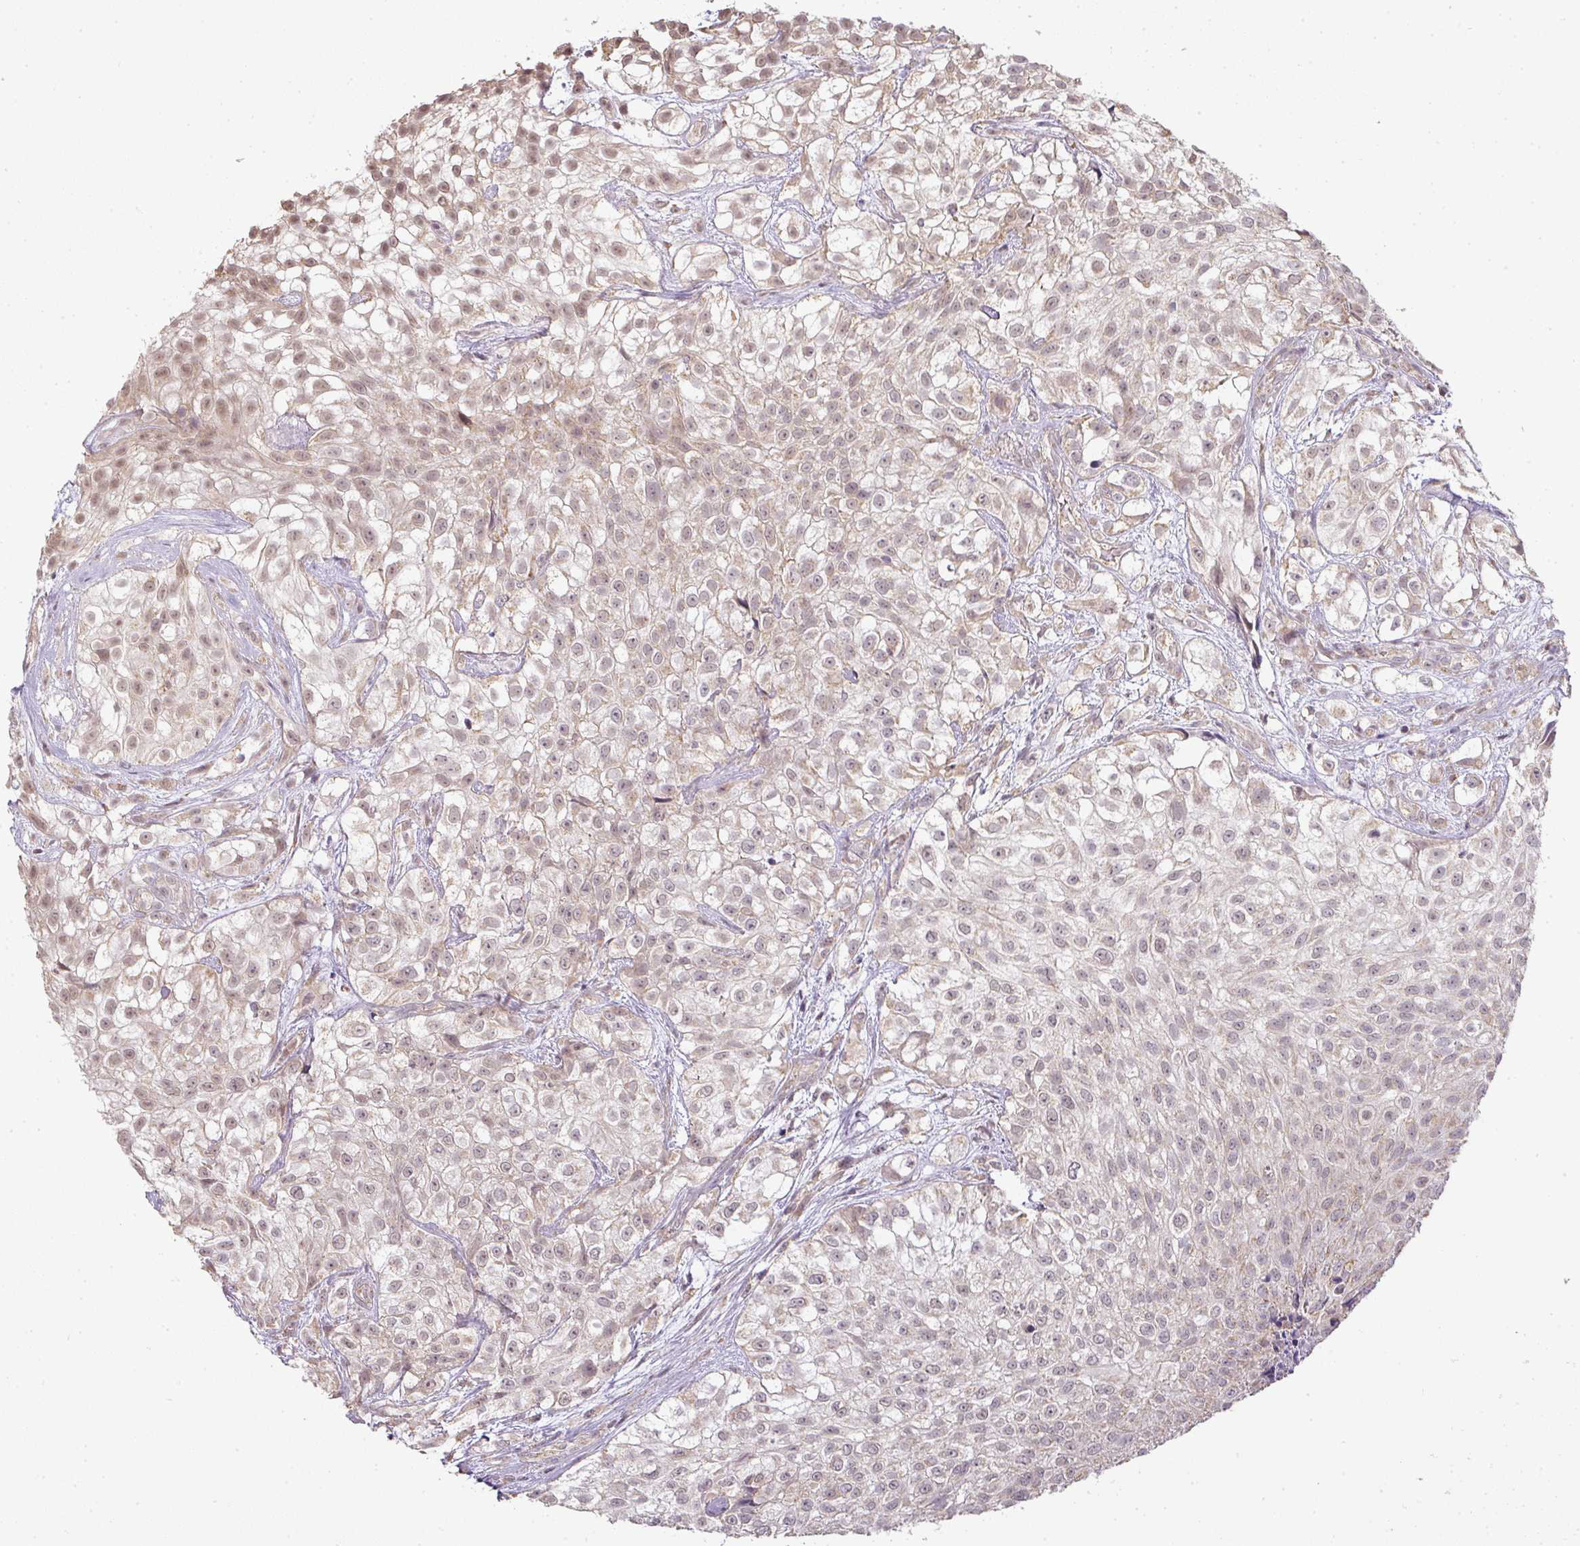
{"staining": {"intensity": "weak", "quantity": "25%-75%", "location": "cytoplasmic/membranous,nuclear"}, "tissue": "urothelial cancer", "cell_type": "Tumor cells", "image_type": "cancer", "snomed": [{"axis": "morphology", "description": "Urothelial carcinoma, High grade"}, {"axis": "topography", "description": "Urinary bladder"}], "caption": "High-grade urothelial carcinoma stained for a protein demonstrates weak cytoplasmic/membranous and nuclear positivity in tumor cells. The staining is performed using DAB (3,3'-diaminobenzidine) brown chromogen to label protein expression. The nuclei are counter-stained blue using hematoxylin.", "gene": "MYOM2", "patient": {"sex": "male", "age": 56}}